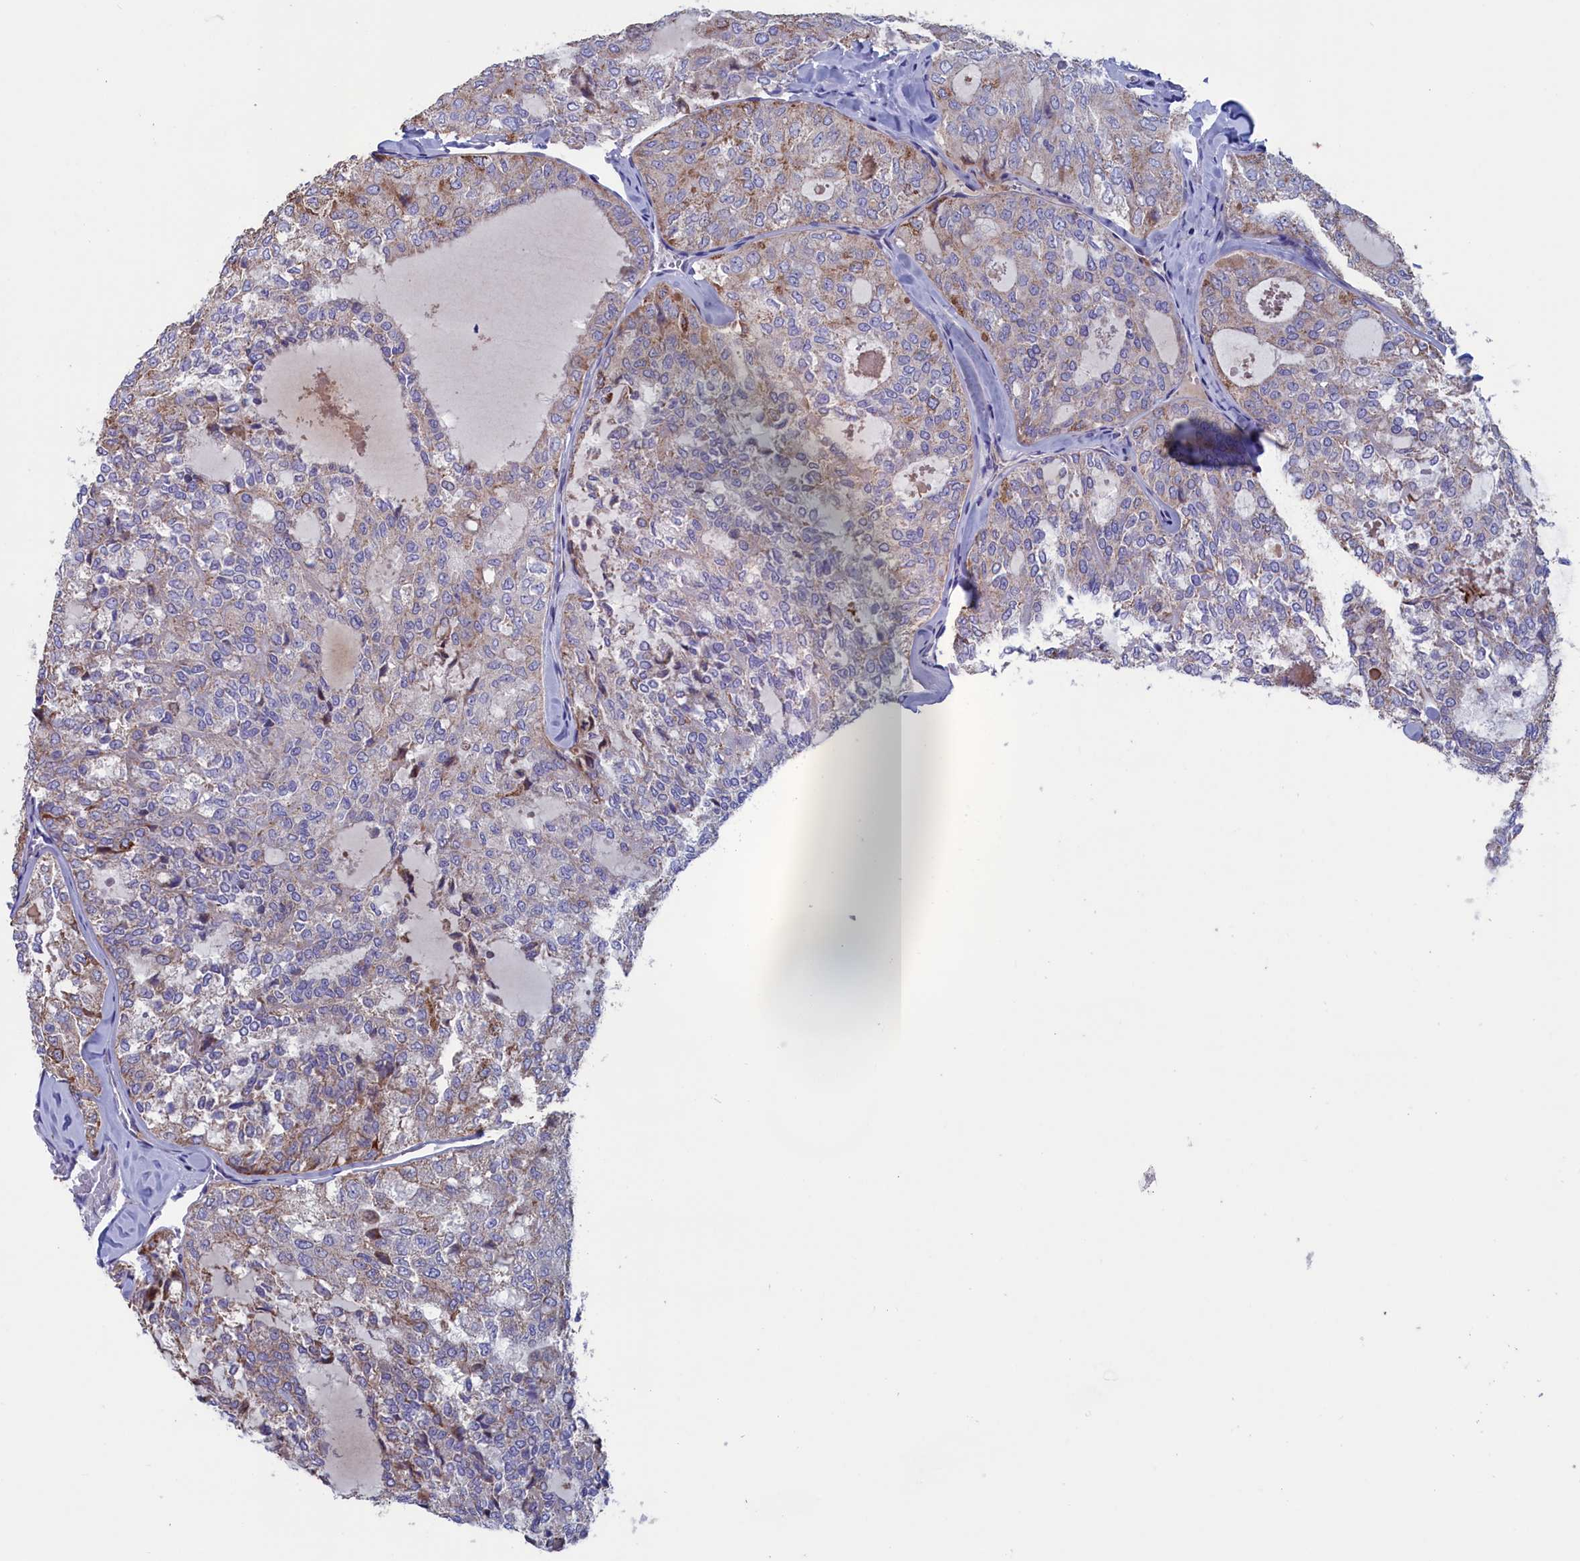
{"staining": {"intensity": "weak", "quantity": "<25%", "location": "cytoplasmic/membranous"}, "tissue": "thyroid cancer", "cell_type": "Tumor cells", "image_type": "cancer", "snomed": [{"axis": "morphology", "description": "Follicular adenoma carcinoma, NOS"}, {"axis": "topography", "description": "Thyroid gland"}], "caption": "This is an immunohistochemistry photomicrograph of thyroid follicular adenoma carcinoma. There is no positivity in tumor cells.", "gene": "NIBAN3", "patient": {"sex": "male", "age": 75}}